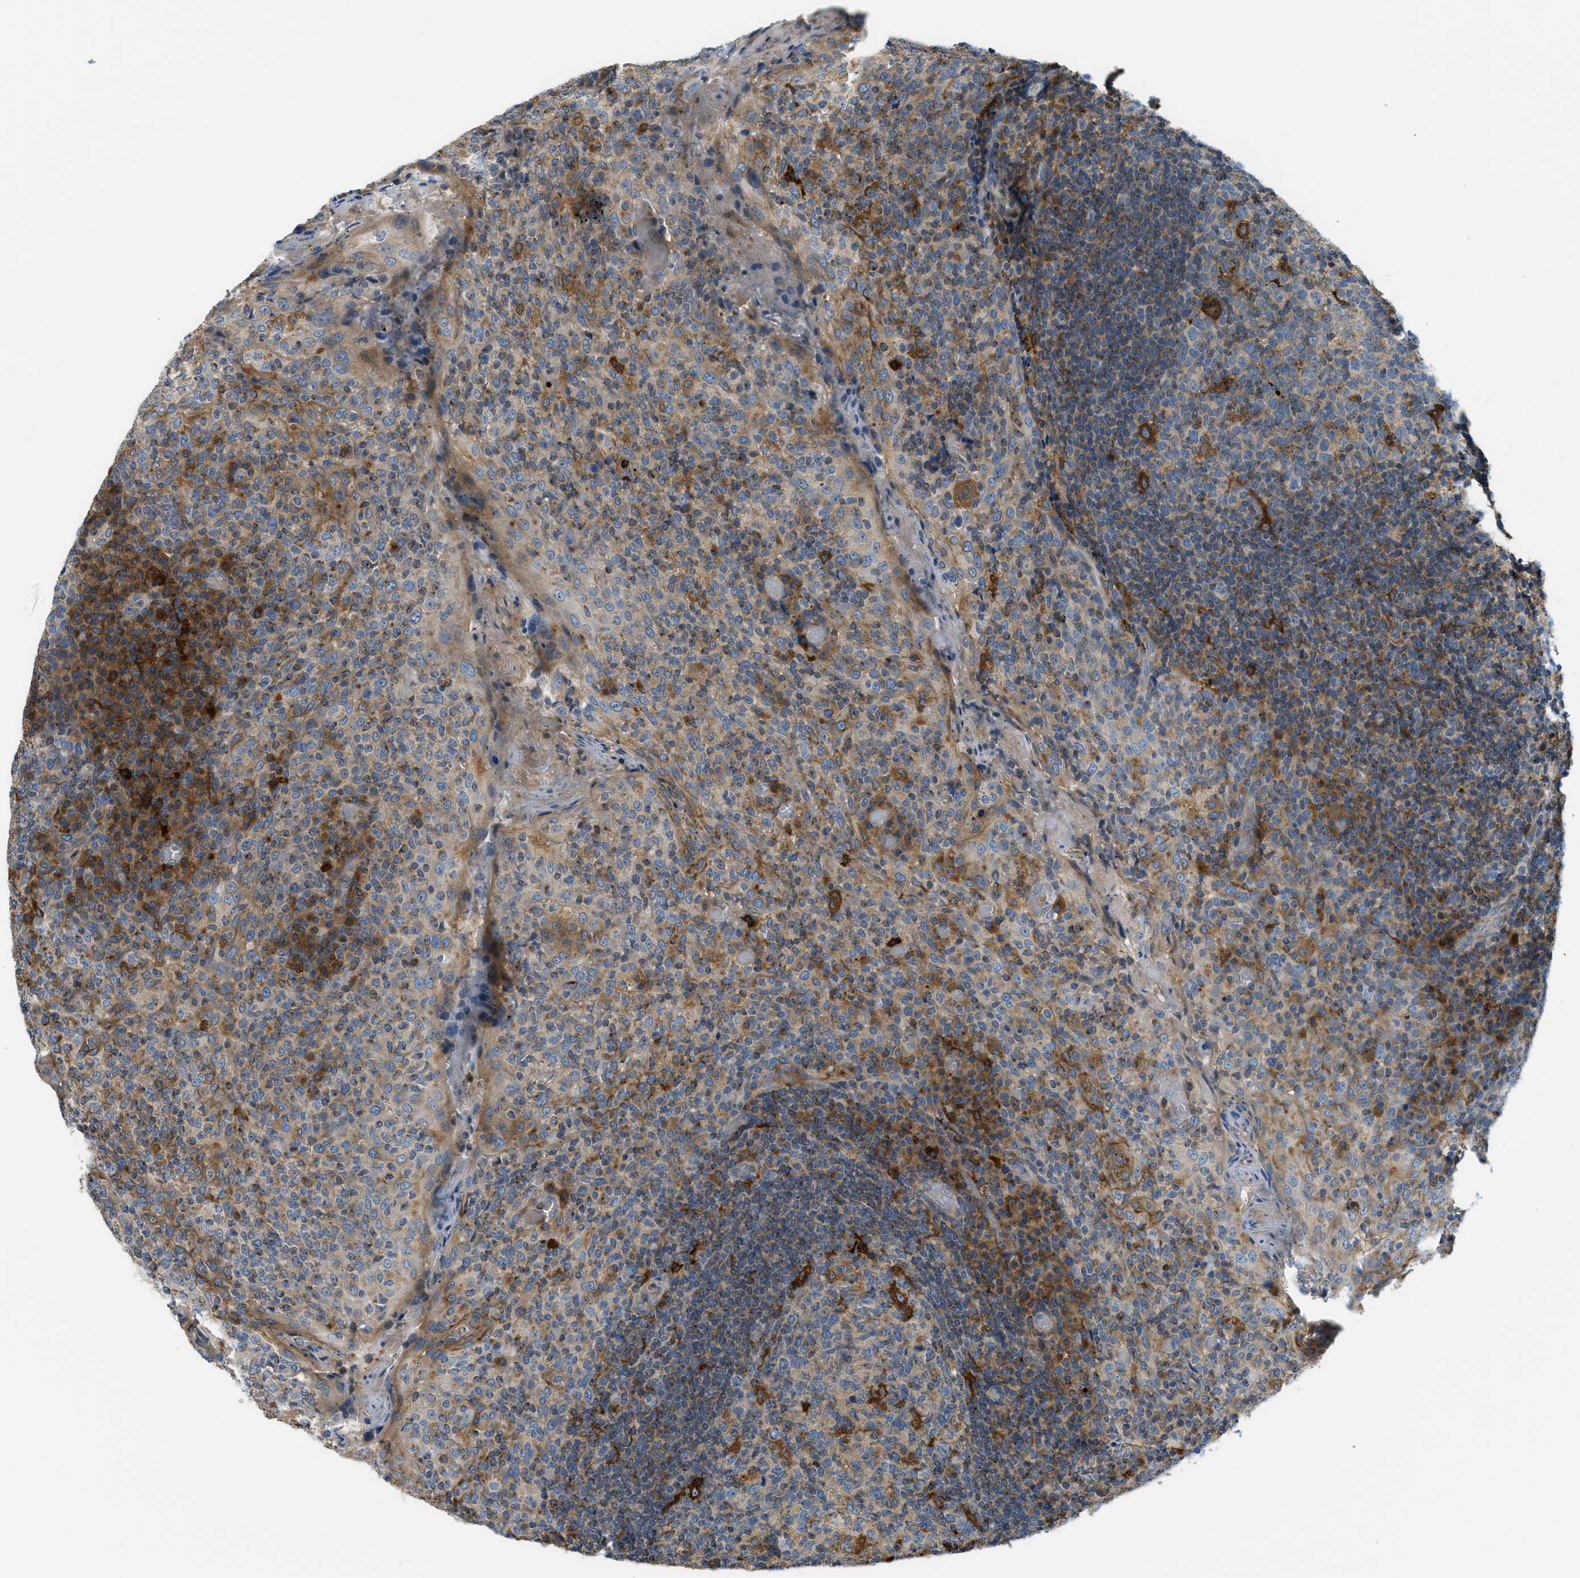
{"staining": {"intensity": "strong", "quantity": "<25%", "location": "cytoplasmic/membranous"}, "tissue": "tonsil", "cell_type": "Germinal center cells", "image_type": "normal", "snomed": [{"axis": "morphology", "description": "Normal tissue, NOS"}, {"axis": "topography", "description": "Tonsil"}], "caption": "Normal tonsil was stained to show a protein in brown. There is medium levels of strong cytoplasmic/membranous positivity in approximately <25% of germinal center cells. (brown staining indicates protein expression, while blue staining denotes nuclei).", "gene": "RFFL", "patient": {"sex": "female", "age": 19}}